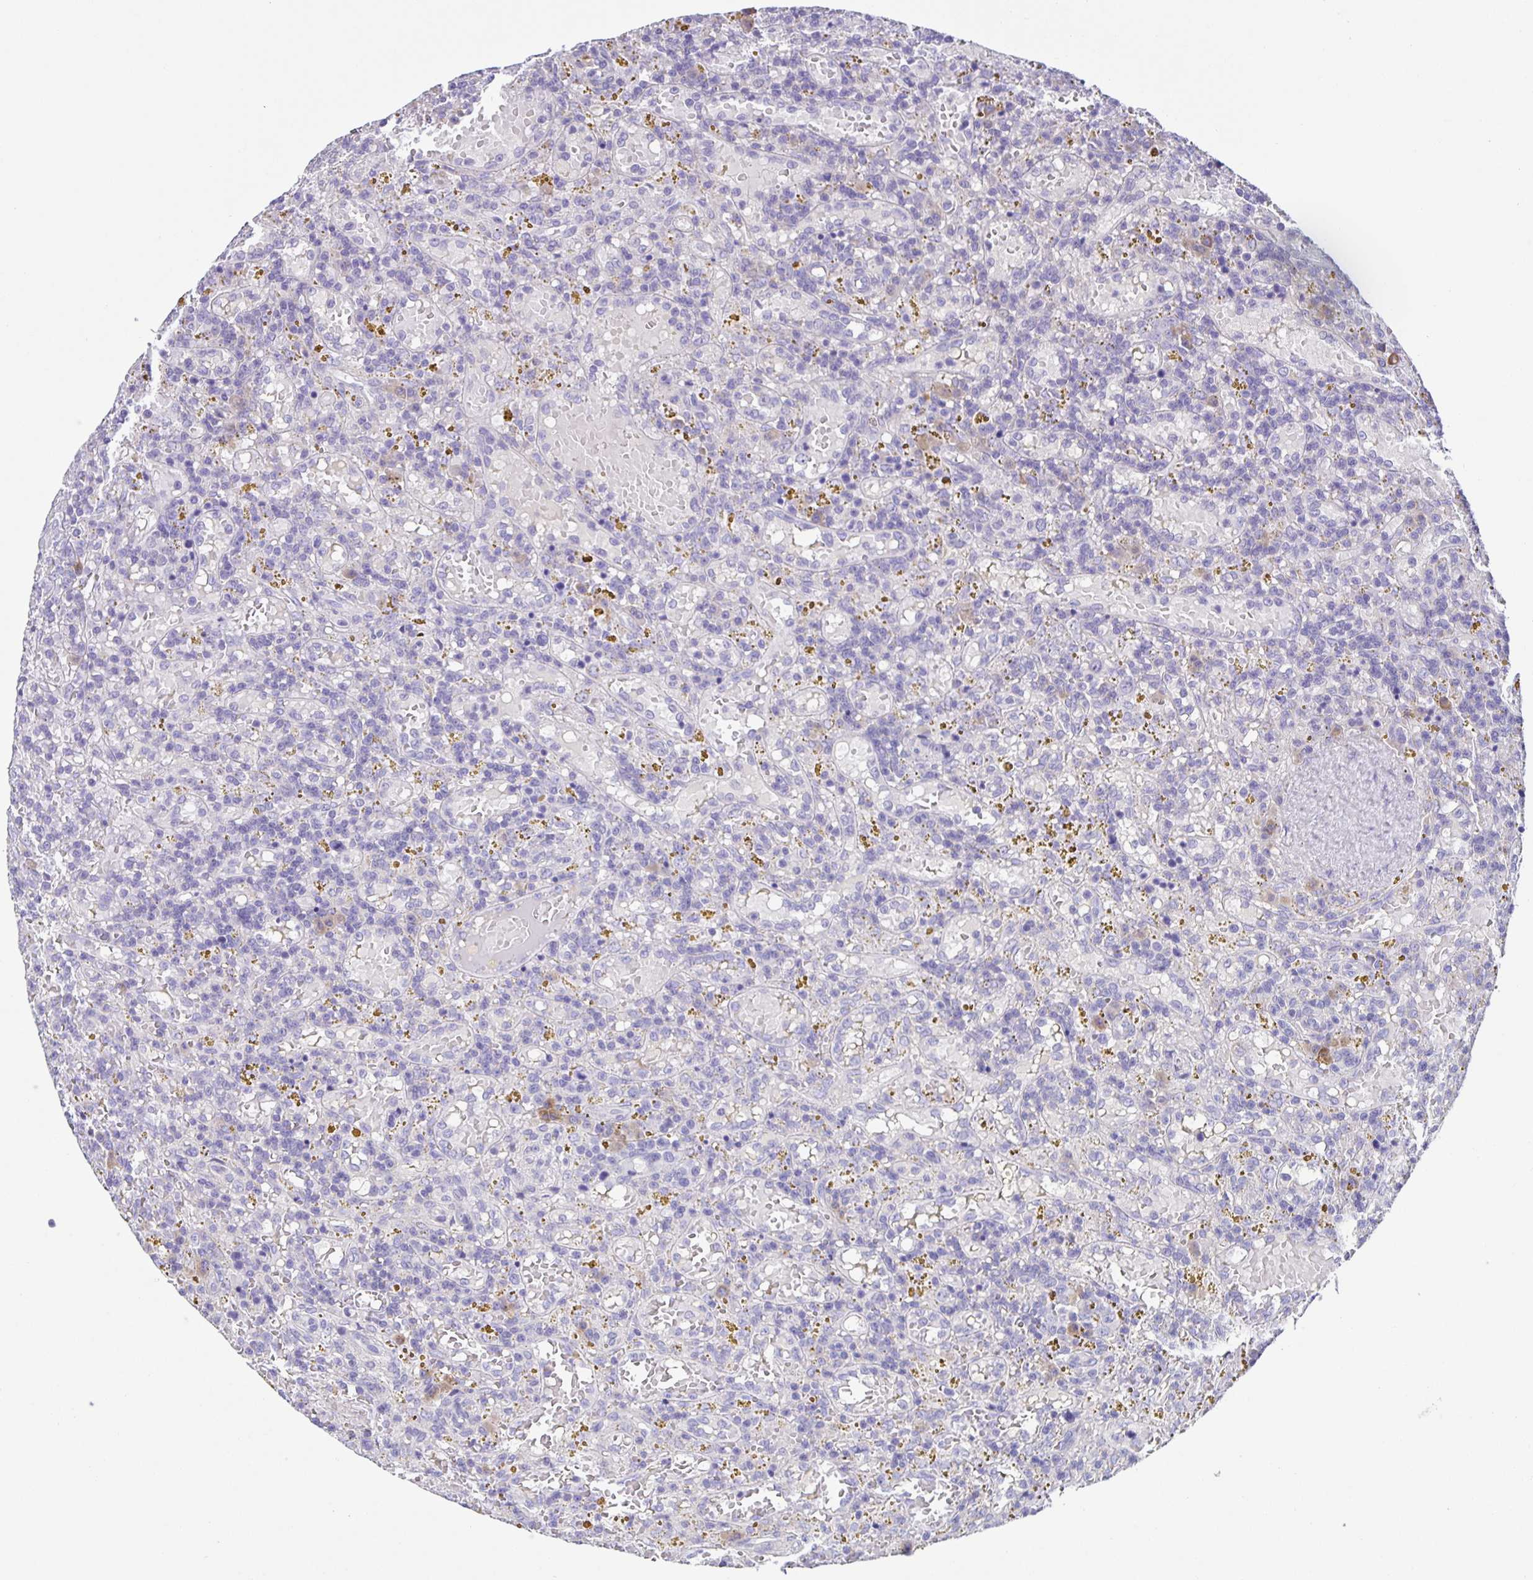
{"staining": {"intensity": "negative", "quantity": "none", "location": "none"}, "tissue": "lymphoma", "cell_type": "Tumor cells", "image_type": "cancer", "snomed": [{"axis": "morphology", "description": "Malignant lymphoma, non-Hodgkin's type, Low grade"}, {"axis": "topography", "description": "Spleen"}], "caption": "IHC of human lymphoma shows no expression in tumor cells.", "gene": "PRR36", "patient": {"sex": "female", "age": 65}}